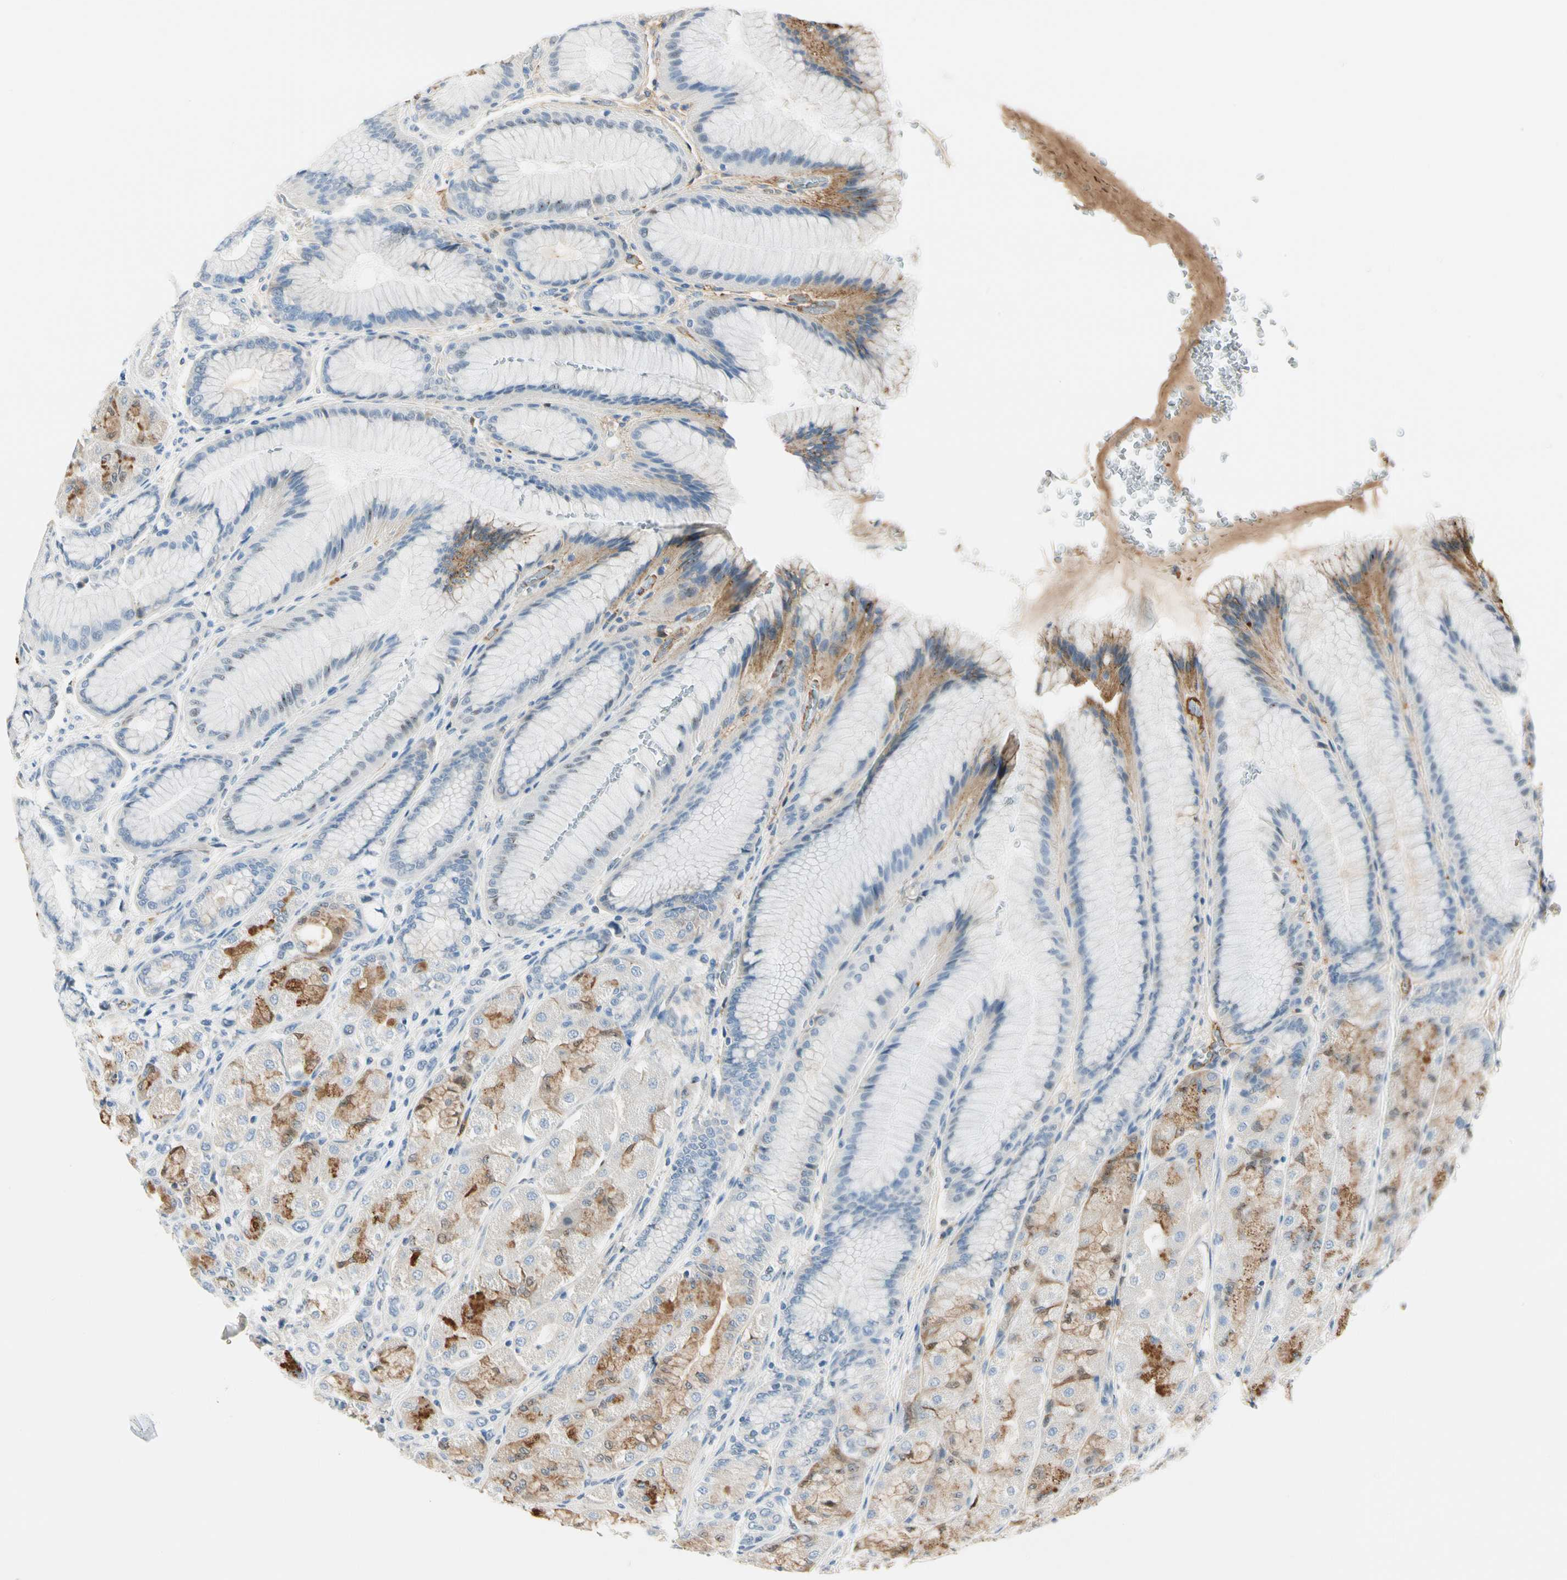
{"staining": {"intensity": "strong", "quantity": "<25%", "location": "cytoplasmic/membranous,nuclear"}, "tissue": "stomach", "cell_type": "Glandular cells", "image_type": "normal", "snomed": [{"axis": "morphology", "description": "Normal tissue, NOS"}, {"axis": "morphology", "description": "Adenocarcinoma, NOS"}, {"axis": "topography", "description": "Stomach"}, {"axis": "topography", "description": "Stomach, lower"}], "caption": "Glandular cells show medium levels of strong cytoplasmic/membranous,nuclear expression in about <25% of cells in unremarkable stomach.", "gene": "LAMB3", "patient": {"sex": "female", "age": 65}}